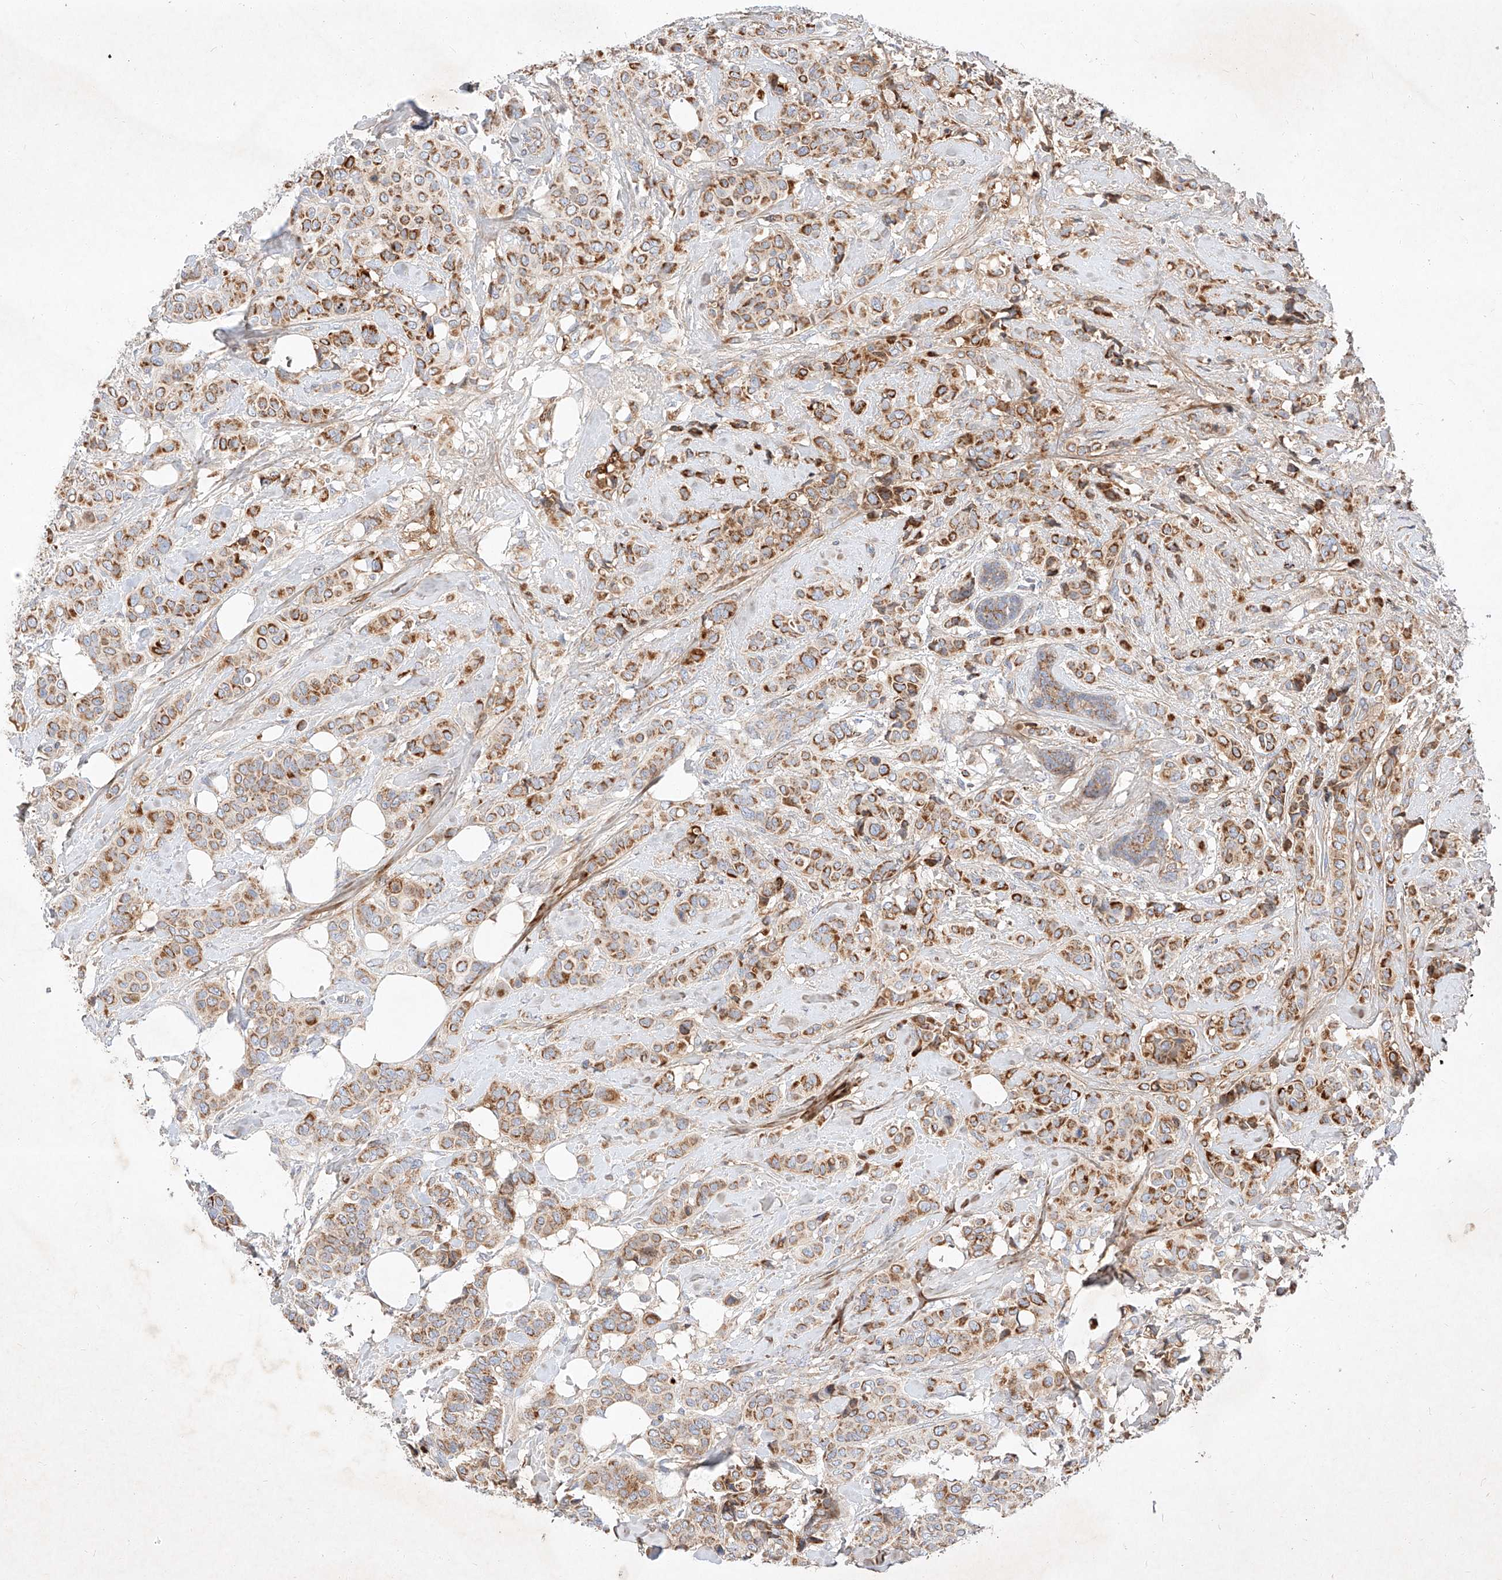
{"staining": {"intensity": "moderate", "quantity": ">75%", "location": "cytoplasmic/membranous"}, "tissue": "breast cancer", "cell_type": "Tumor cells", "image_type": "cancer", "snomed": [{"axis": "morphology", "description": "Lobular carcinoma"}, {"axis": "topography", "description": "Breast"}], "caption": "Breast cancer (lobular carcinoma) was stained to show a protein in brown. There is medium levels of moderate cytoplasmic/membranous staining in approximately >75% of tumor cells.", "gene": "OSGEPL1", "patient": {"sex": "female", "age": 51}}